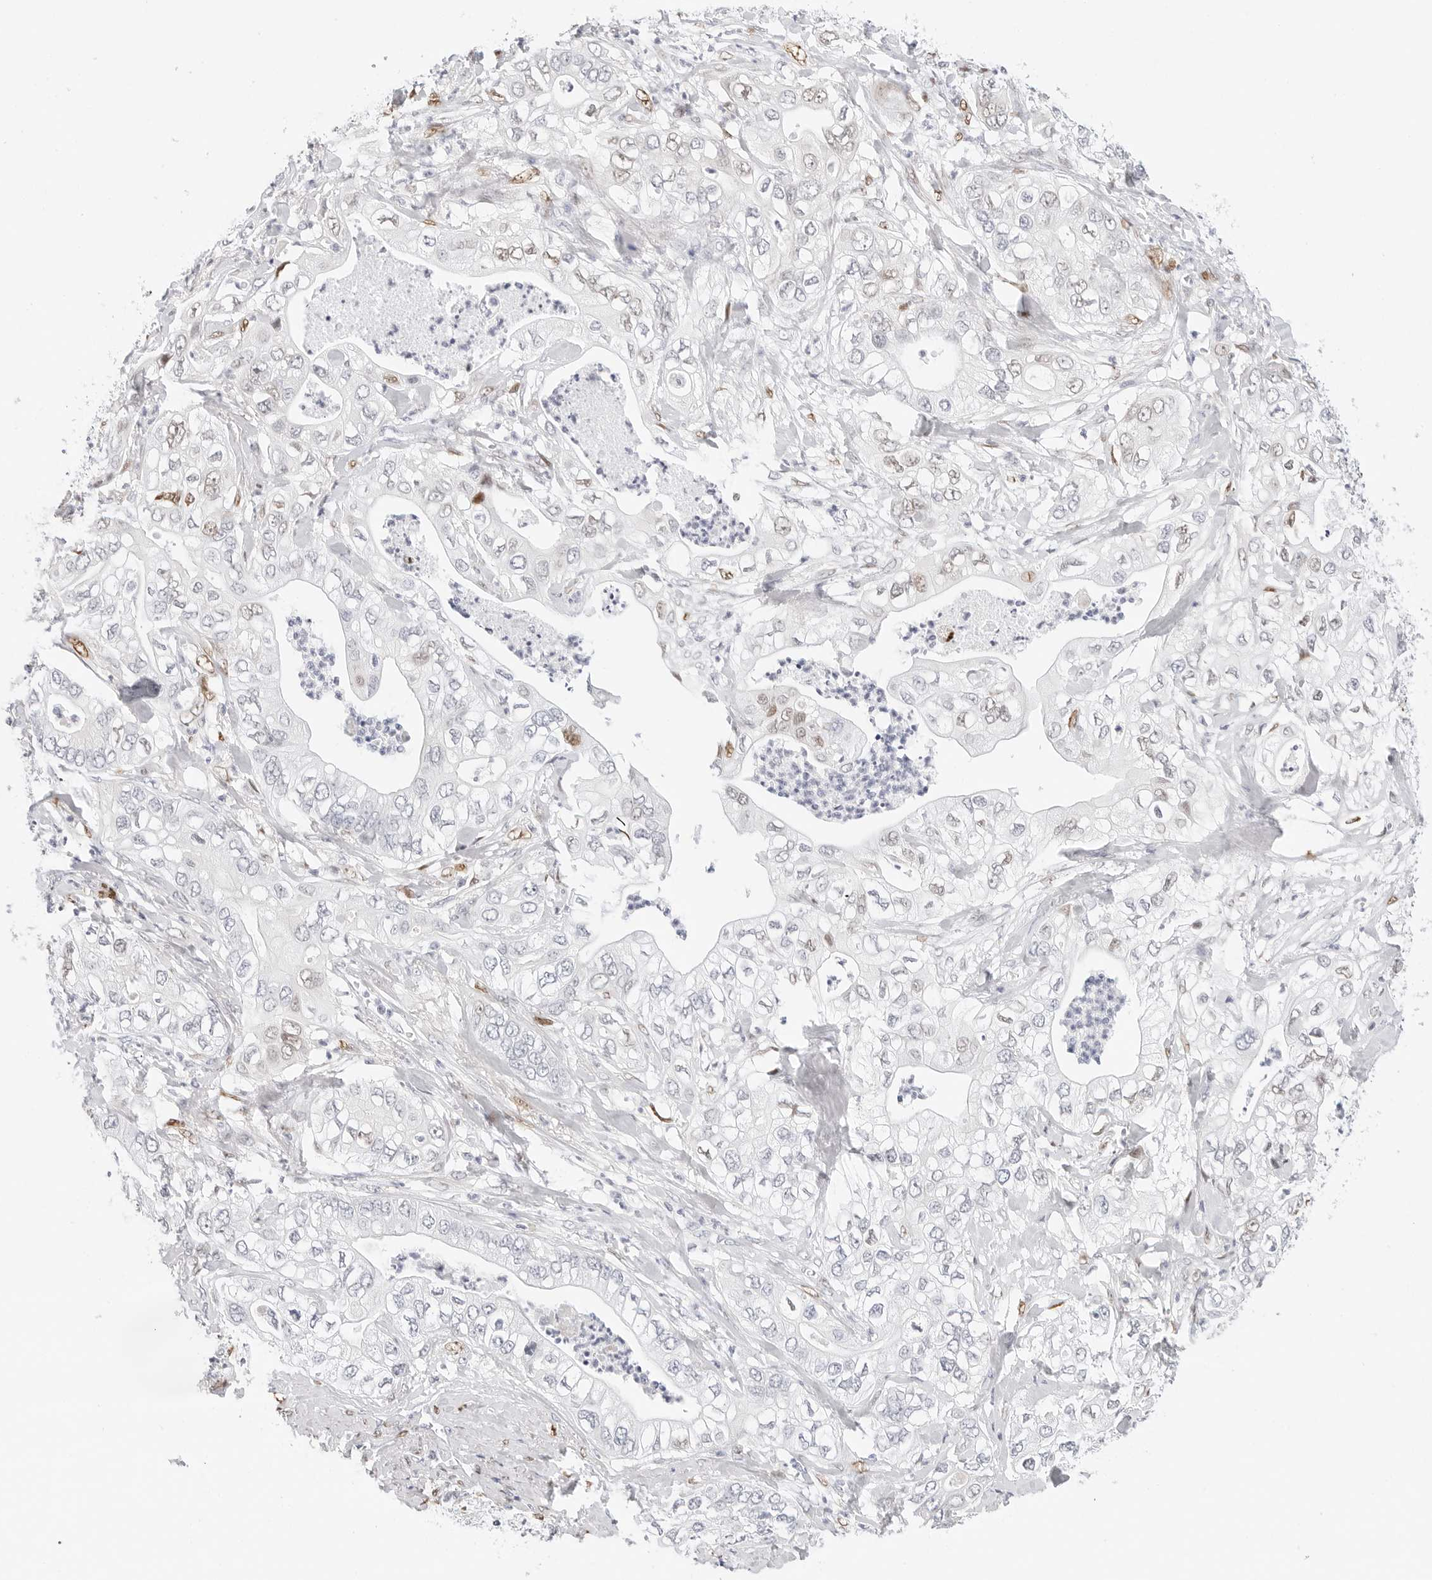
{"staining": {"intensity": "weak", "quantity": "<25%", "location": "nuclear"}, "tissue": "pancreatic cancer", "cell_type": "Tumor cells", "image_type": "cancer", "snomed": [{"axis": "morphology", "description": "Adenocarcinoma, NOS"}, {"axis": "topography", "description": "Pancreas"}], "caption": "The immunohistochemistry image has no significant staining in tumor cells of pancreatic cancer tissue.", "gene": "SPIDR", "patient": {"sex": "female", "age": 78}}